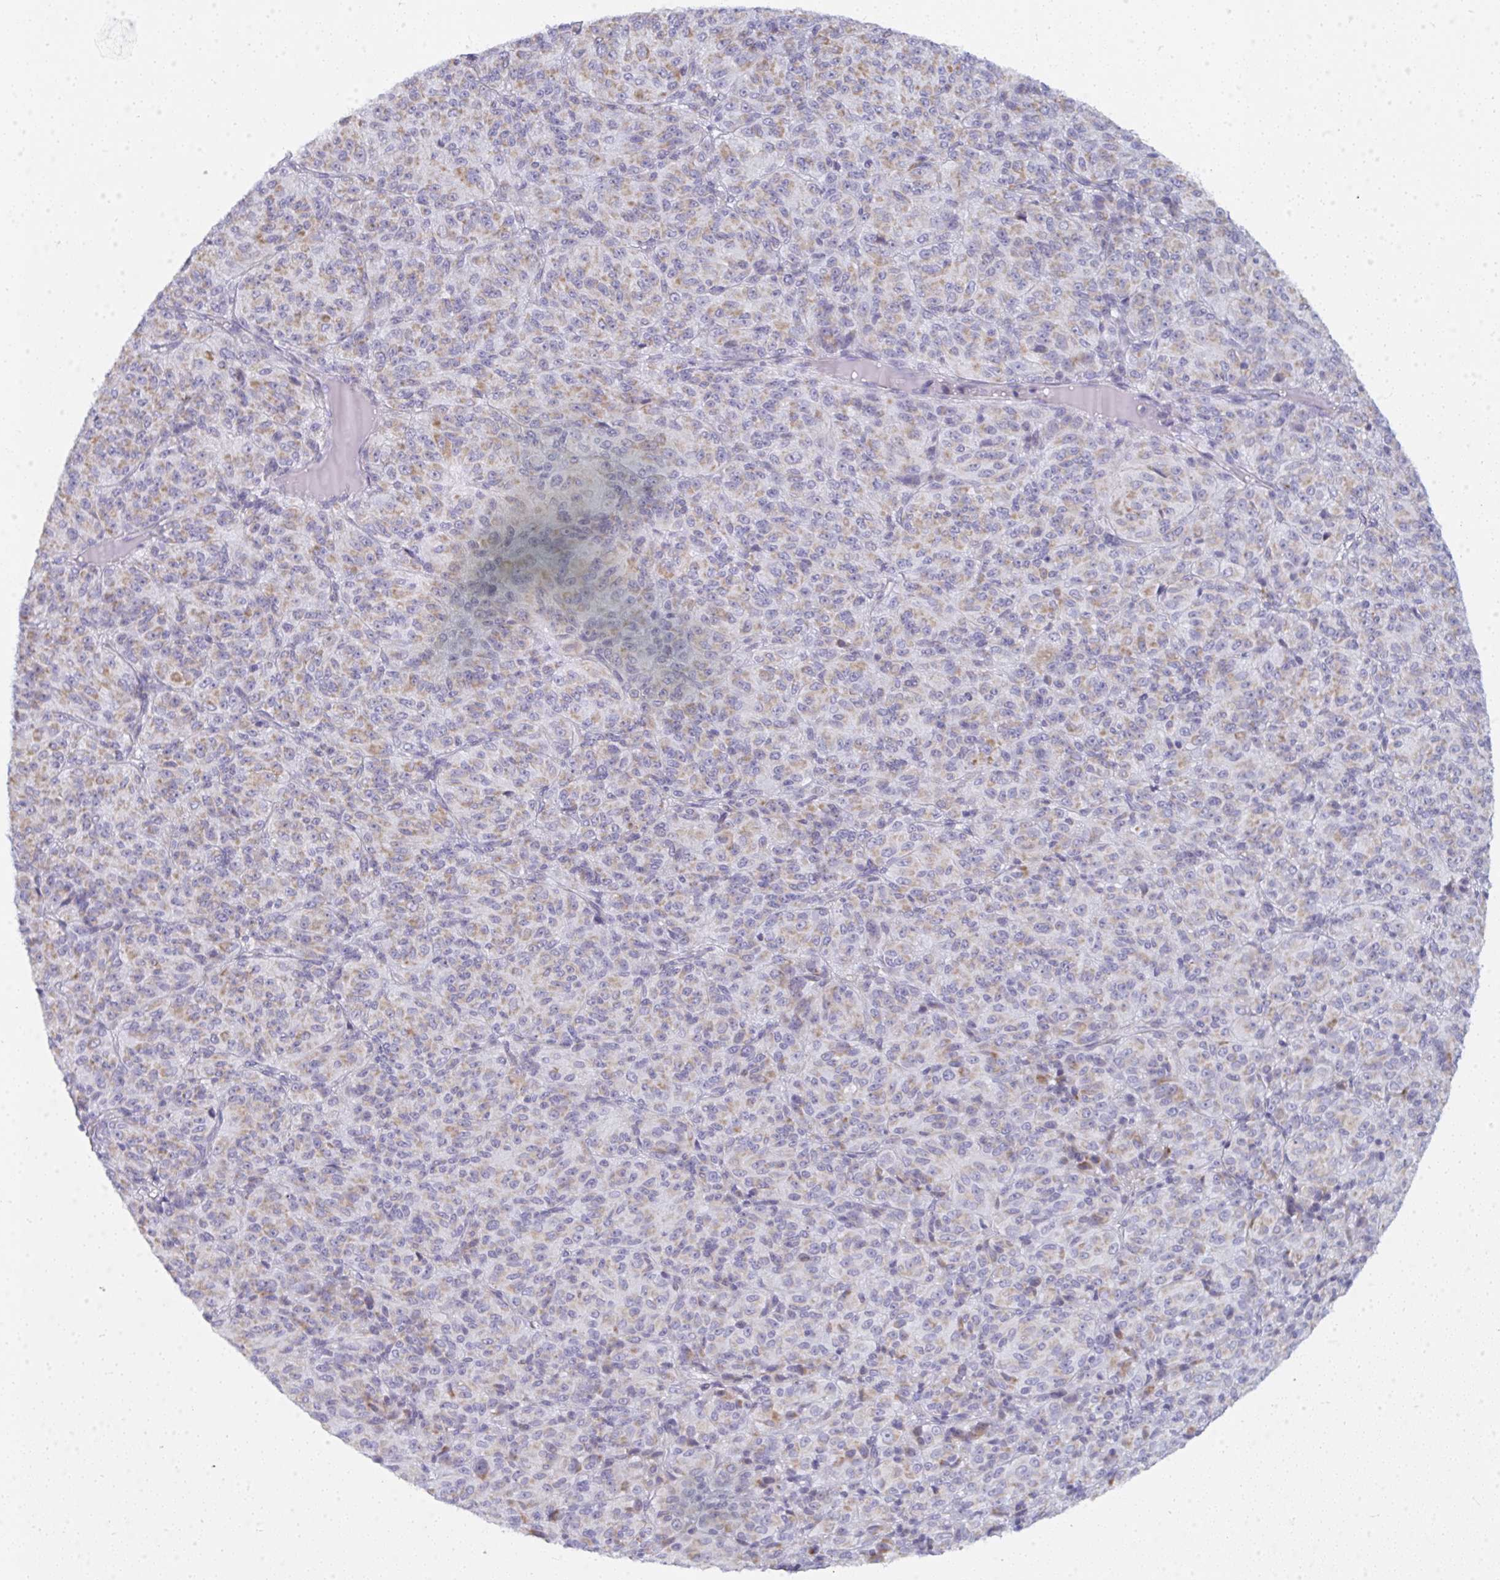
{"staining": {"intensity": "weak", "quantity": ">75%", "location": "cytoplasmic/membranous"}, "tissue": "melanoma", "cell_type": "Tumor cells", "image_type": "cancer", "snomed": [{"axis": "morphology", "description": "Malignant melanoma, Metastatic site"}, {"axis": "topography", "description": "Brain"}], "caption": "Malignant melanoma (metastatic site) tissue shows weak cytoplasmic/membranous expression in approximately >75% of tumor cells", "gene": "ATG9A", "patient": {"sex": "female", "age": 56}}